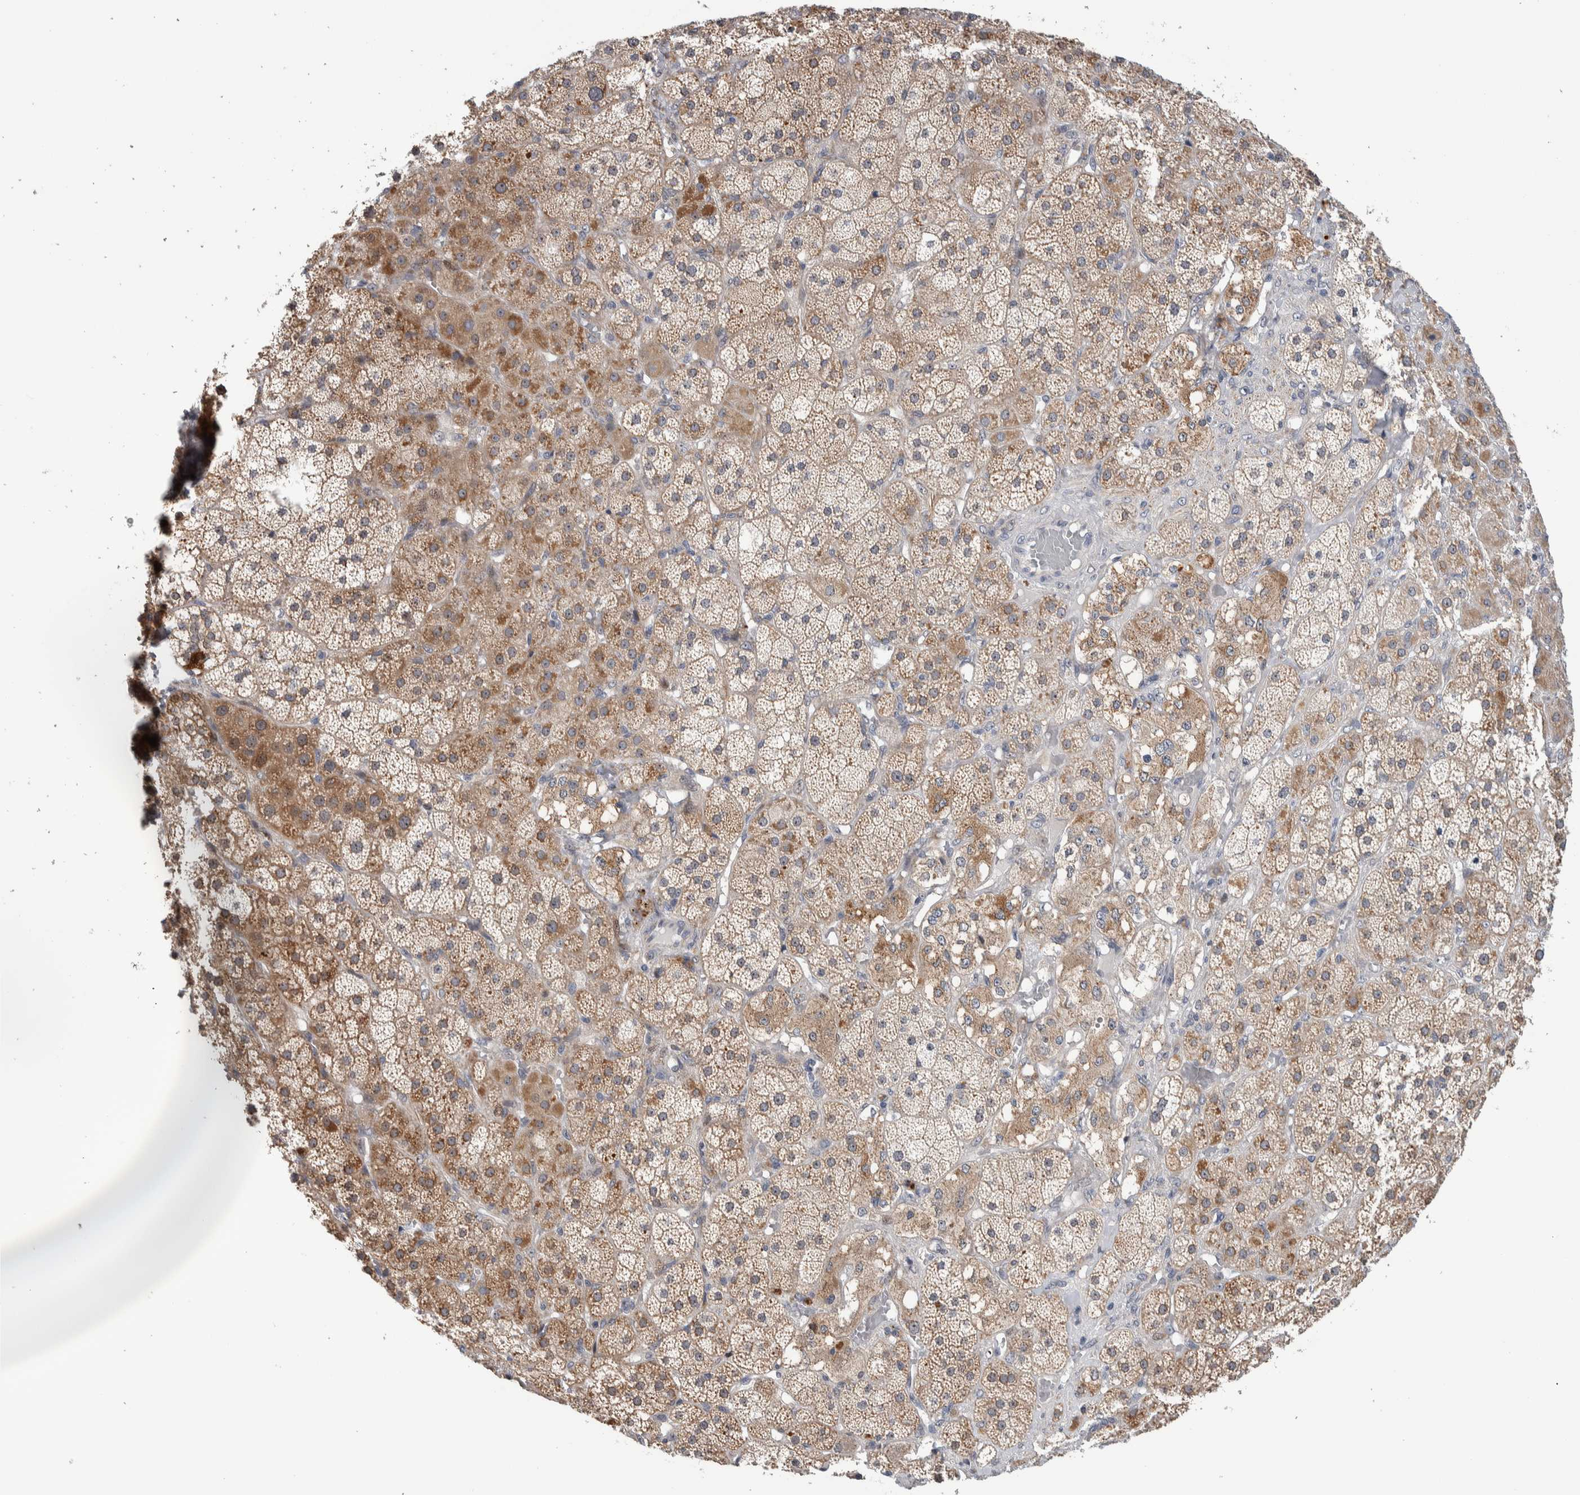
{"staining": {"intensity": "moderate", "quantity": ">75%", "location": "cytoplasmic/membranous"}, "tissue": "adrenal gland", "cell_type": "Glandular cells", "image_type": "normal", "snomed": [{"axis": "morphology", "description": "Normal tissue, NOS"}, {"axis": "topography", "description": "Adrenal gland"}], "caption": "The photomicrograph demonstrates staining of unremarkable adrenal gland, revealing moderate cytoplasmic/membranous protein expression (brown color) within glandular cells. The protein is shown in brown color, while the nuclei are stained blue.", "gene": "PRRG4", "patient": {"sex": "male", "age": 57}}